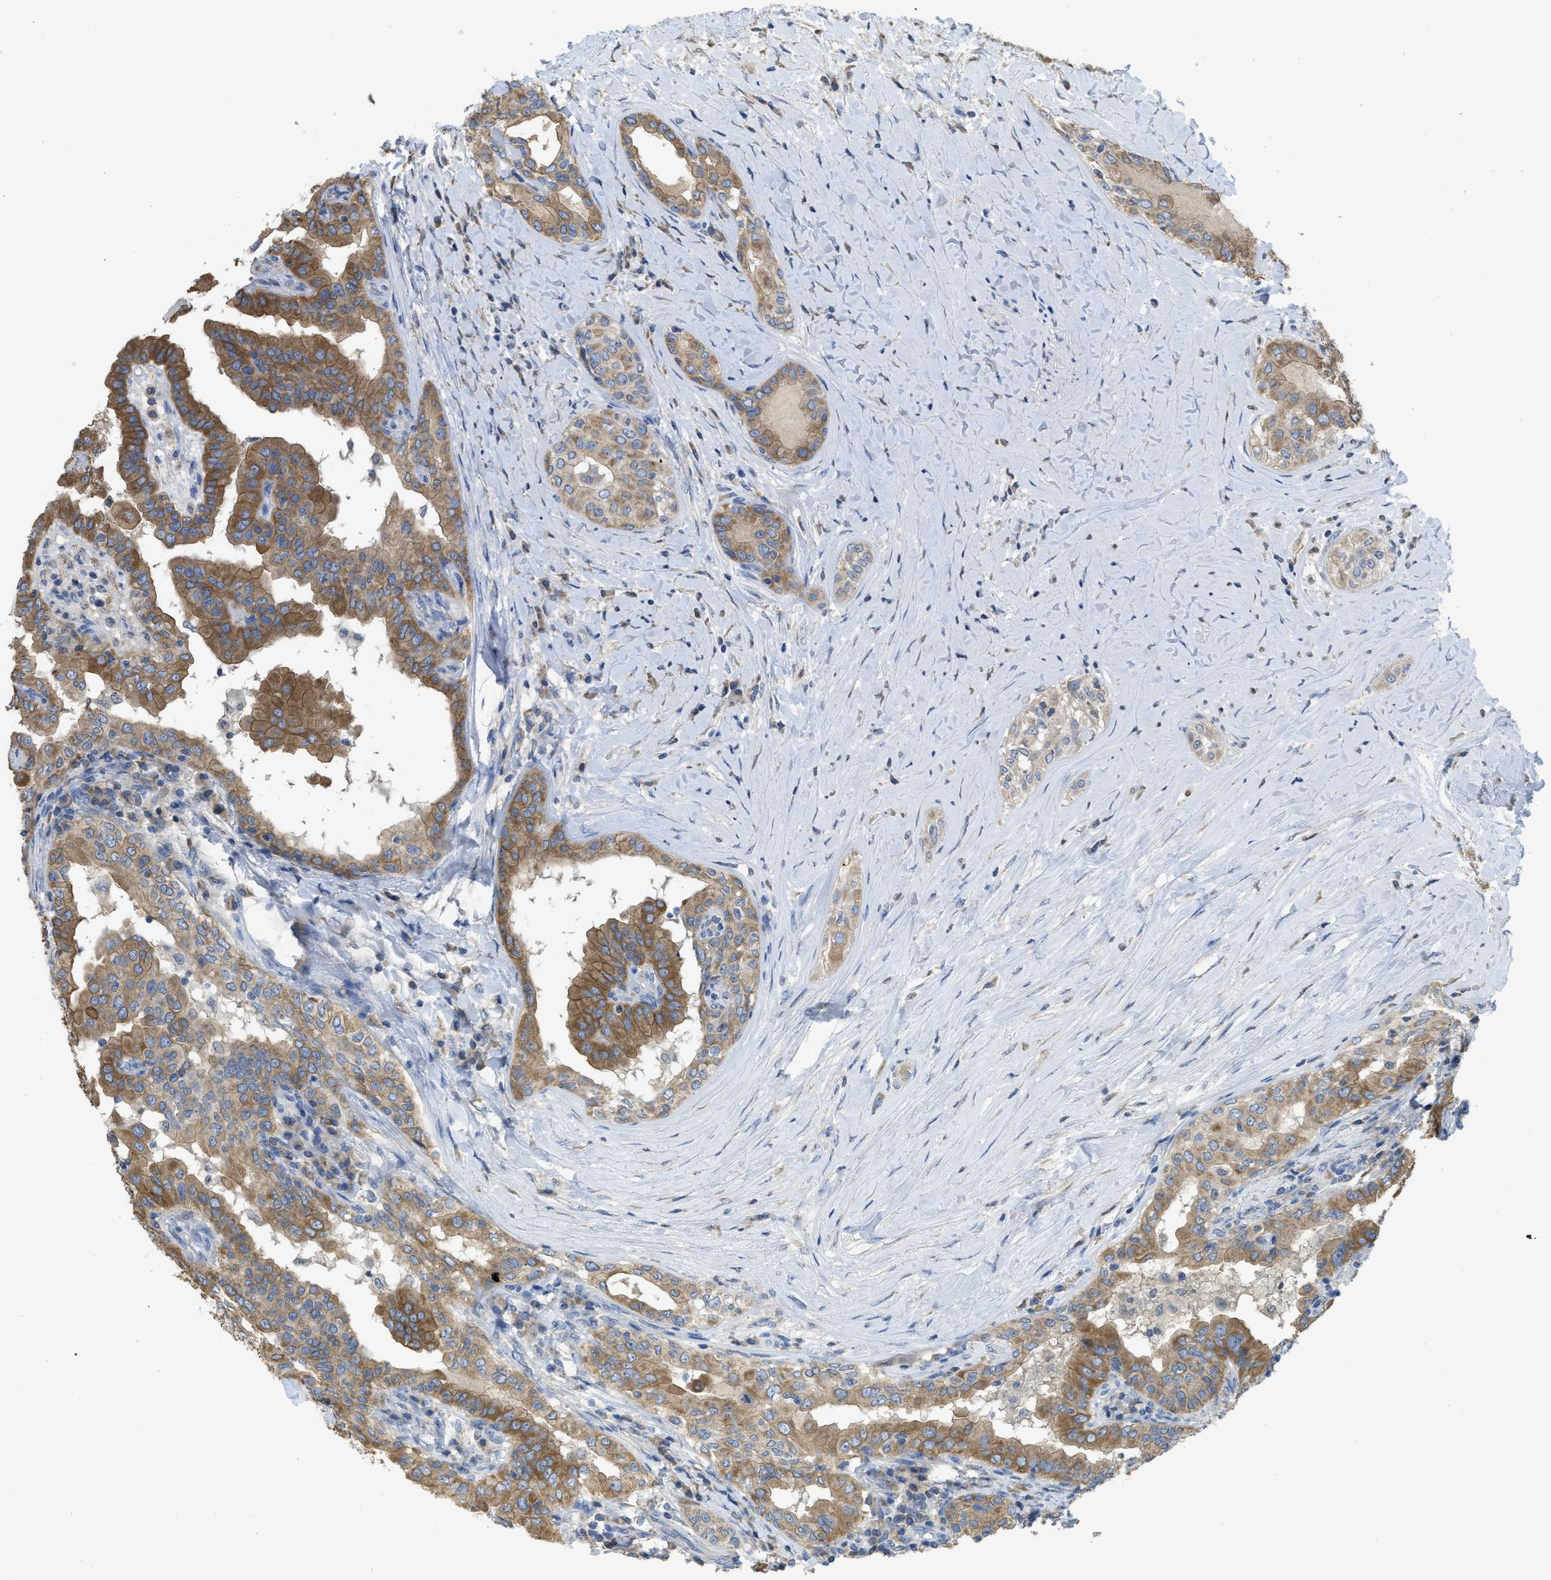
{"staining": {"intensity": "moderate", "quantity": ">75%", "location": "cytoplasmic/membranous"}, "tissue": "thyroid cancer", "cell_type": "Tumor cells", "image_type": "cancer", "snomed": [{"axis": "morphology", "description": "Papillary adenocarcinoma, NOS"}, {"axis": "topography", "description": "Thyroid gland"}], "caption": "Protein expression analysis of human papillary adenocarcinoma (thyroid) reveals moderate cytoplasmic/membranous staining in about >75% of tumor cells.", "gene": "SFXN2", "patient": {"sex": "male", "age": 33}}